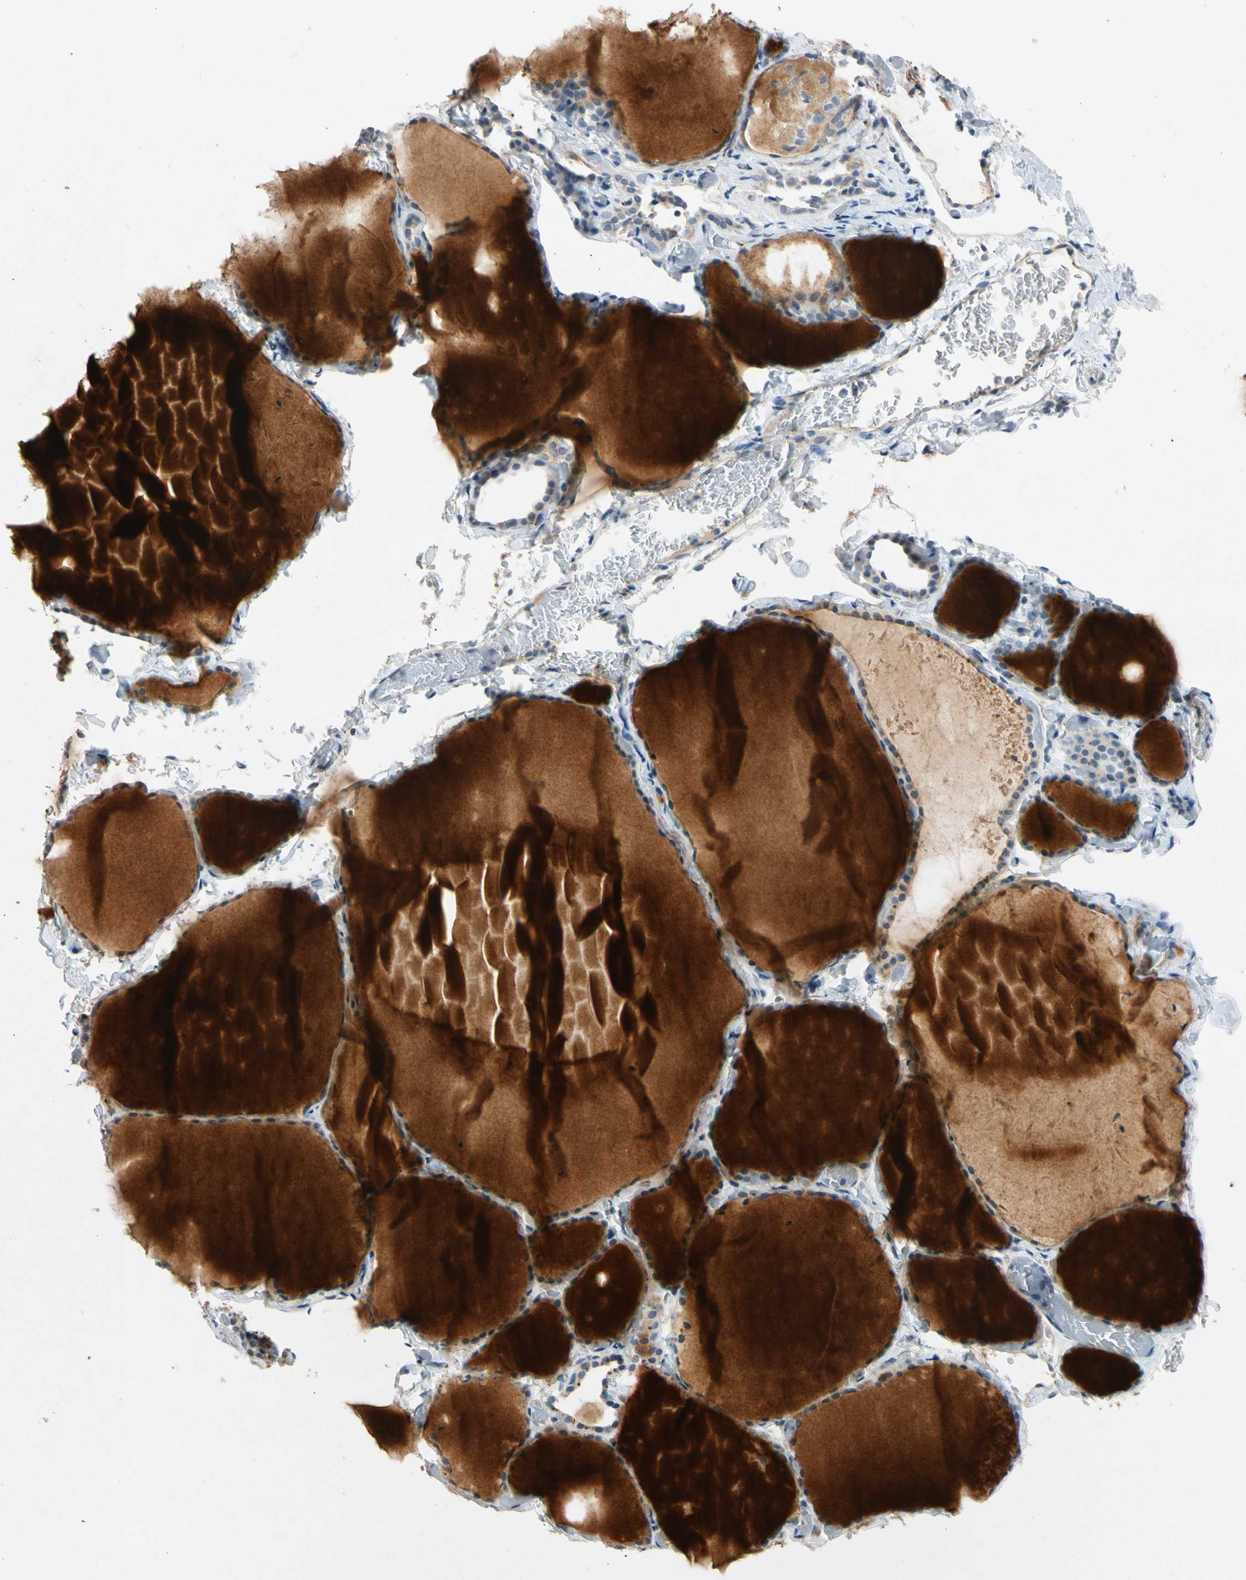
{"staining": {"intensity": "weak", "quantity": ">75%", "location": "cytoplasmic/membranous"}, "tissue": "thyroid gland", "cell_type": "Glandular cells", "image_type": "normal", "snomed": [{"axis": "morphology", "description": "Normal tissue, NOS"}, {"axis": "topography", "description": "Thyroid gland"}], "caption": "This is a histology image of immunohistochemistry (IHC) staining of normal thyroid gland, which shows weak staining in the cytoplasmic/membranous of glandular cells.", "gene": "GASK1B", "patient": {"sex": "female", "age": 22}}